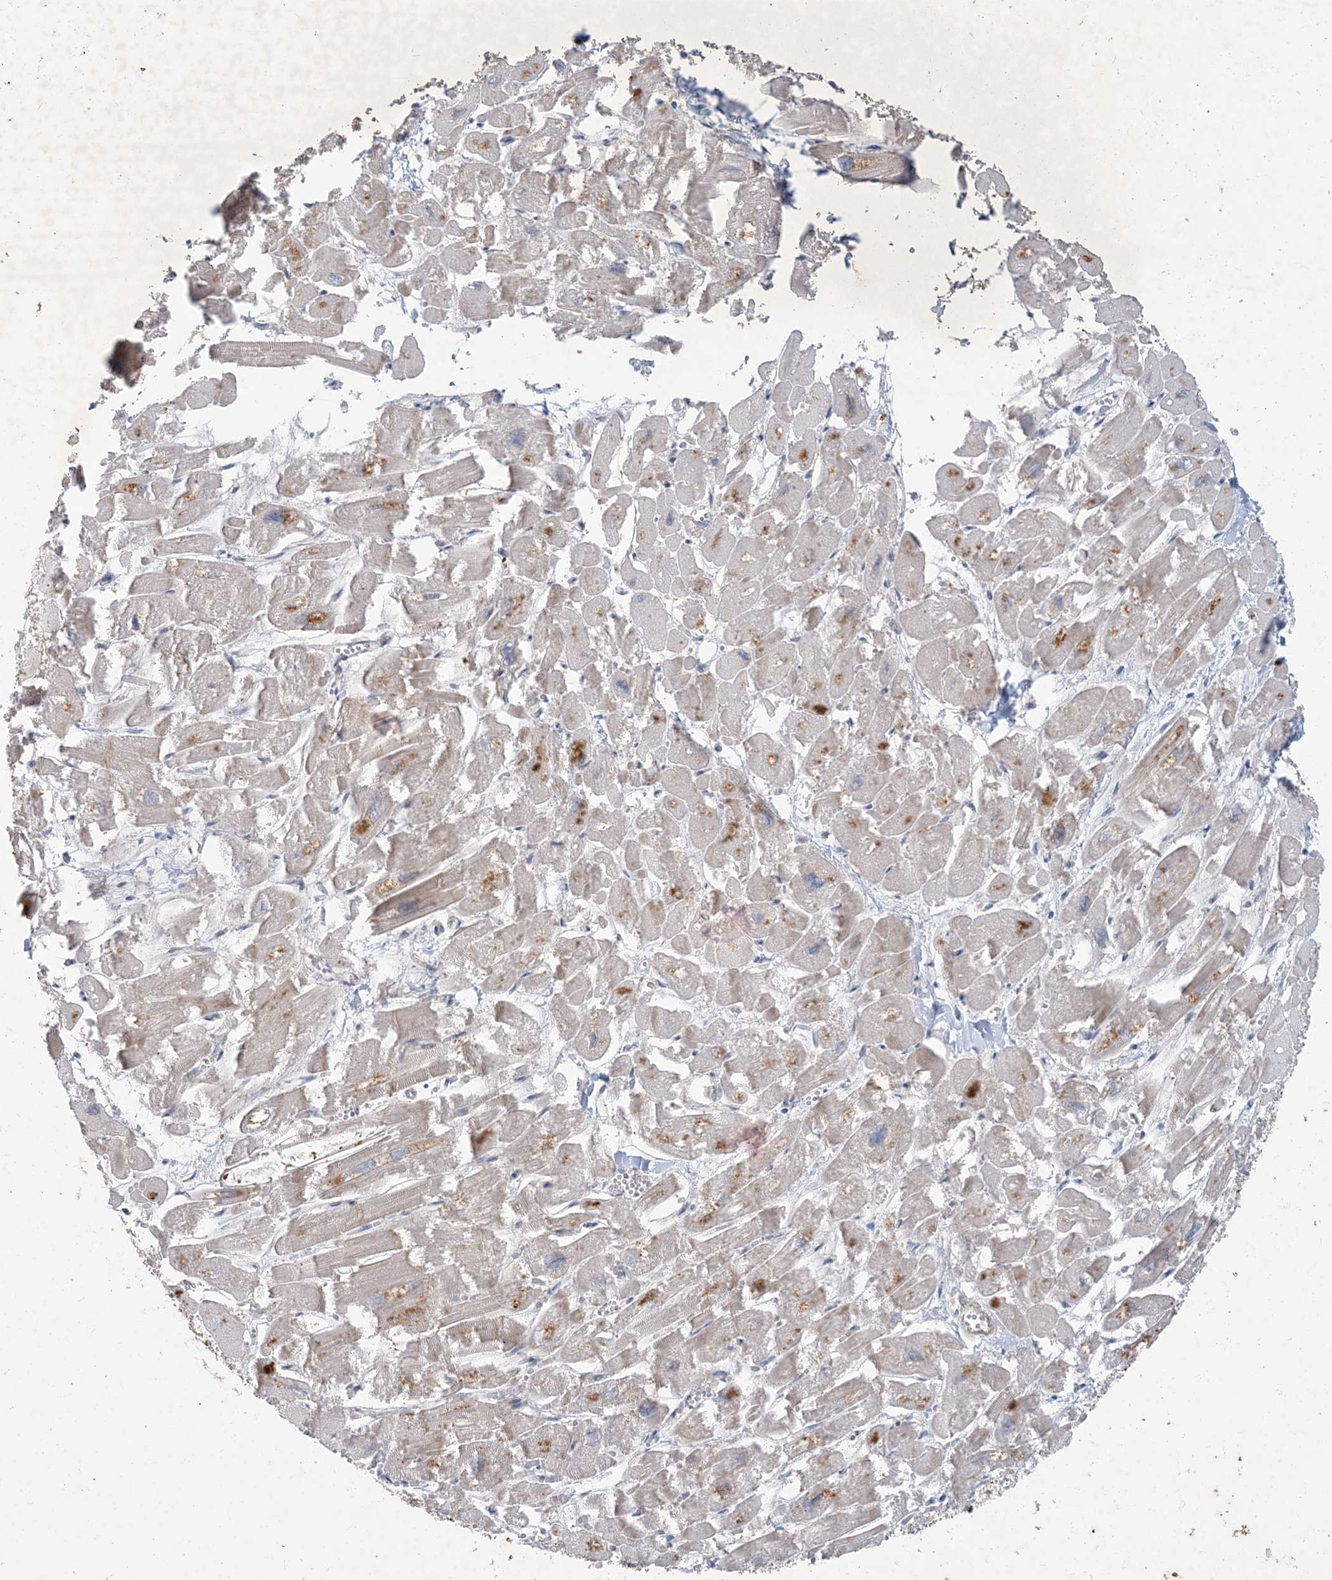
{"staining": {"intensity": "moderate", "quantity": "25%-75%", "location": "cytoplasmic/membranous"}, "tissue": "heart muscle", "cell_type": "Cardiomyocytes", "image_type": "normal", "snomed": [{"axis": "morphology", "description": "Normal tissue, NOS"}, {"axis": "topography", "description": "Heart"}], "caption": "Immunohistochemical staining of normal human heart muscle shows 25%-75% levels of moderate cytoplasmic/membranous protein staining in about 25%-75% of cardiomyocytes. The staining was performed using DAB to visualize the protein expression in brown, while the nuclei were stained in blue with hematoxylin (Magnification: 20x).", "gene": "MRPS18A", "patient": {"sex": "male", "age": 54}}